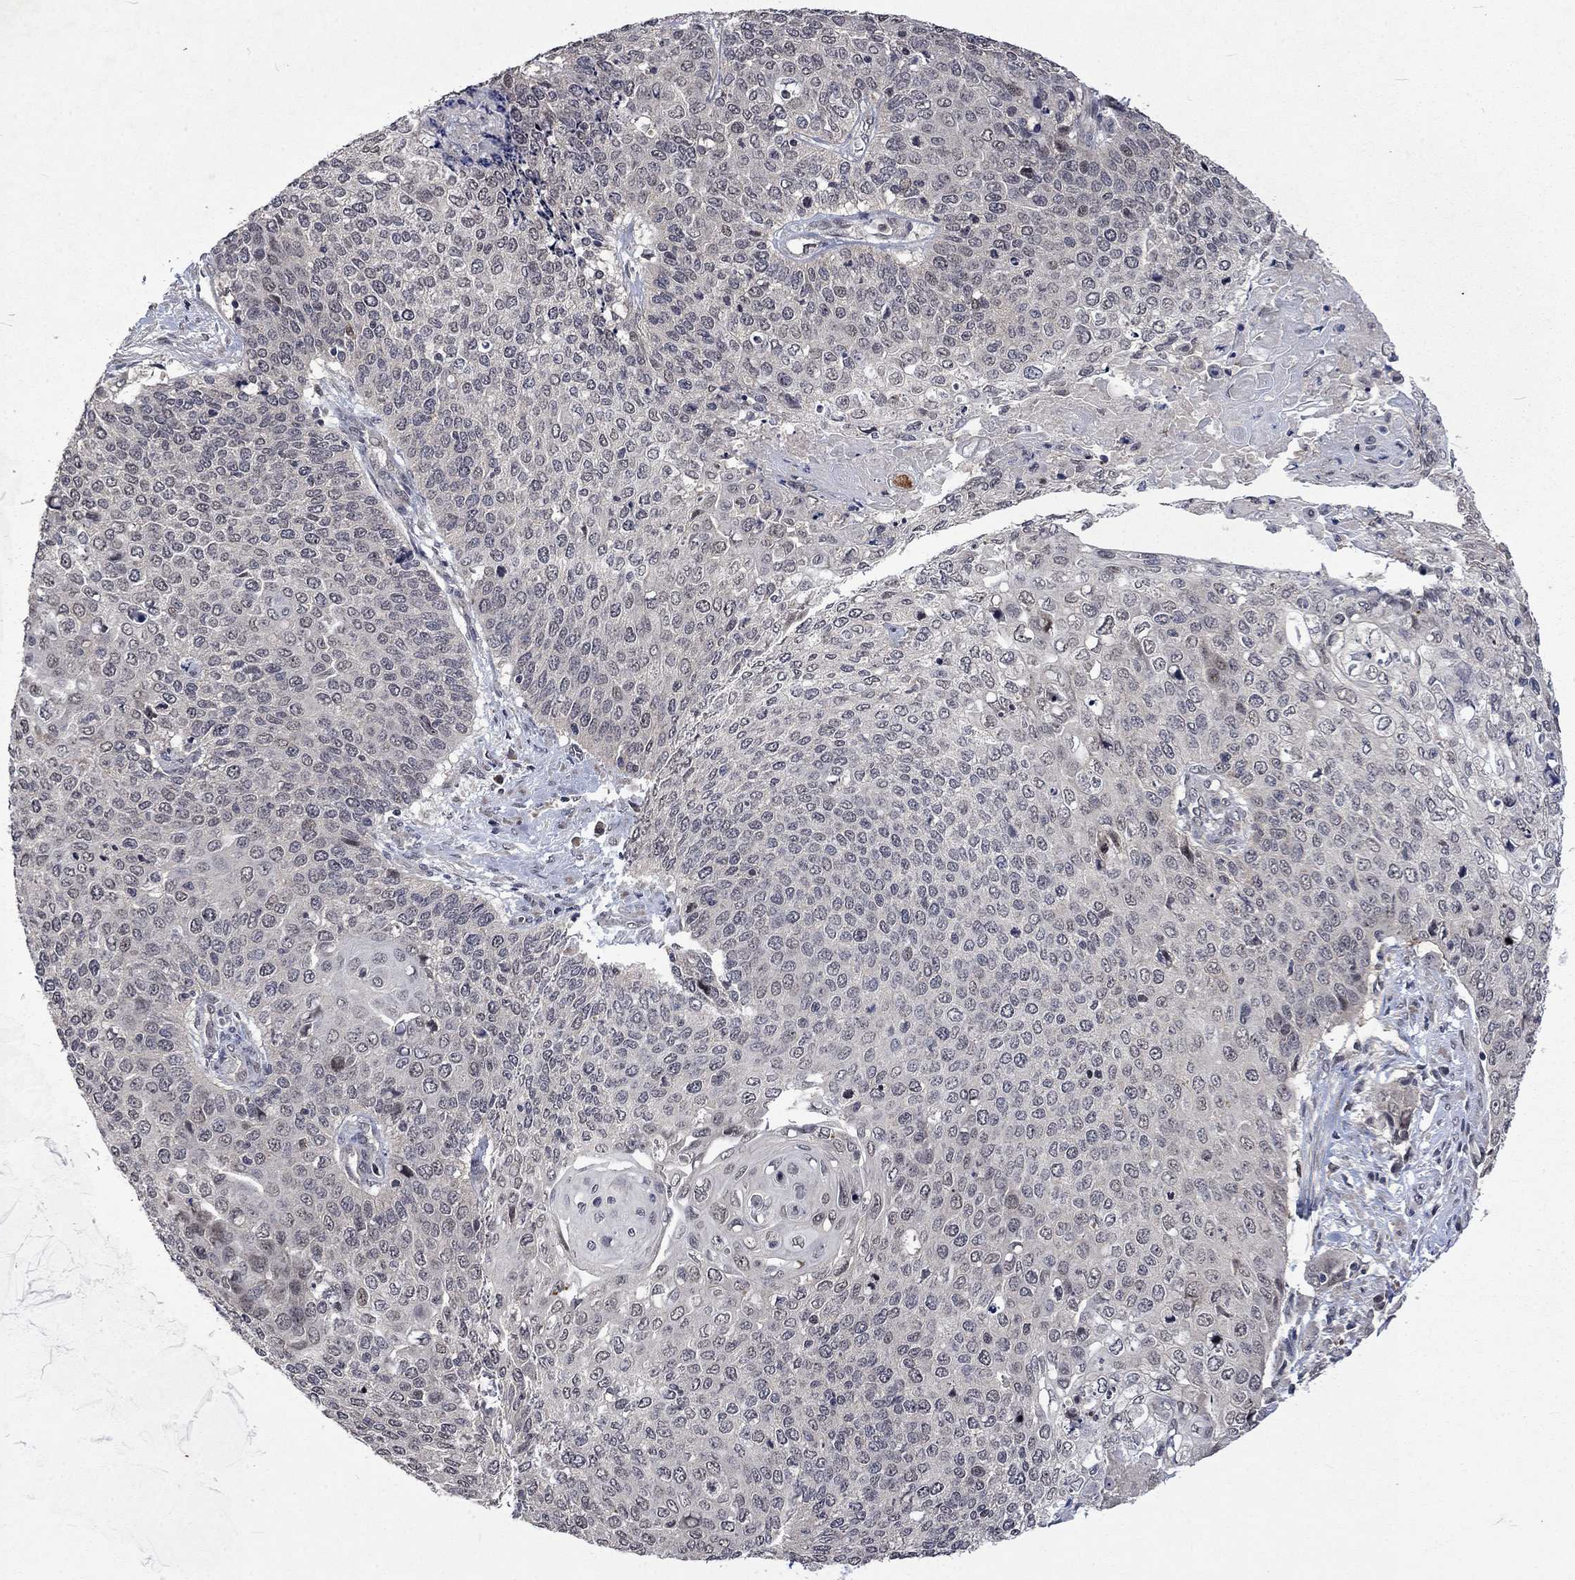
{"staining": {"intensity": "negative", "quantity": "none", "location": "none"}, "tissue": "cervical cancer", "cell_type": "Tumor cells", "image_type": "cancer", "snomed": [{"axis": "morphology", "description": "Squamous cell carcinoma, NOS"}, {"axis": "topography", "description": "Cervix"}], "caption": "Micrograph shows no significant protein positivity in tumor cells of squamous cell carcinoma (cervical).", "gene": "PPP1R9A", "patient": {"sex": "female", "age": 39}}